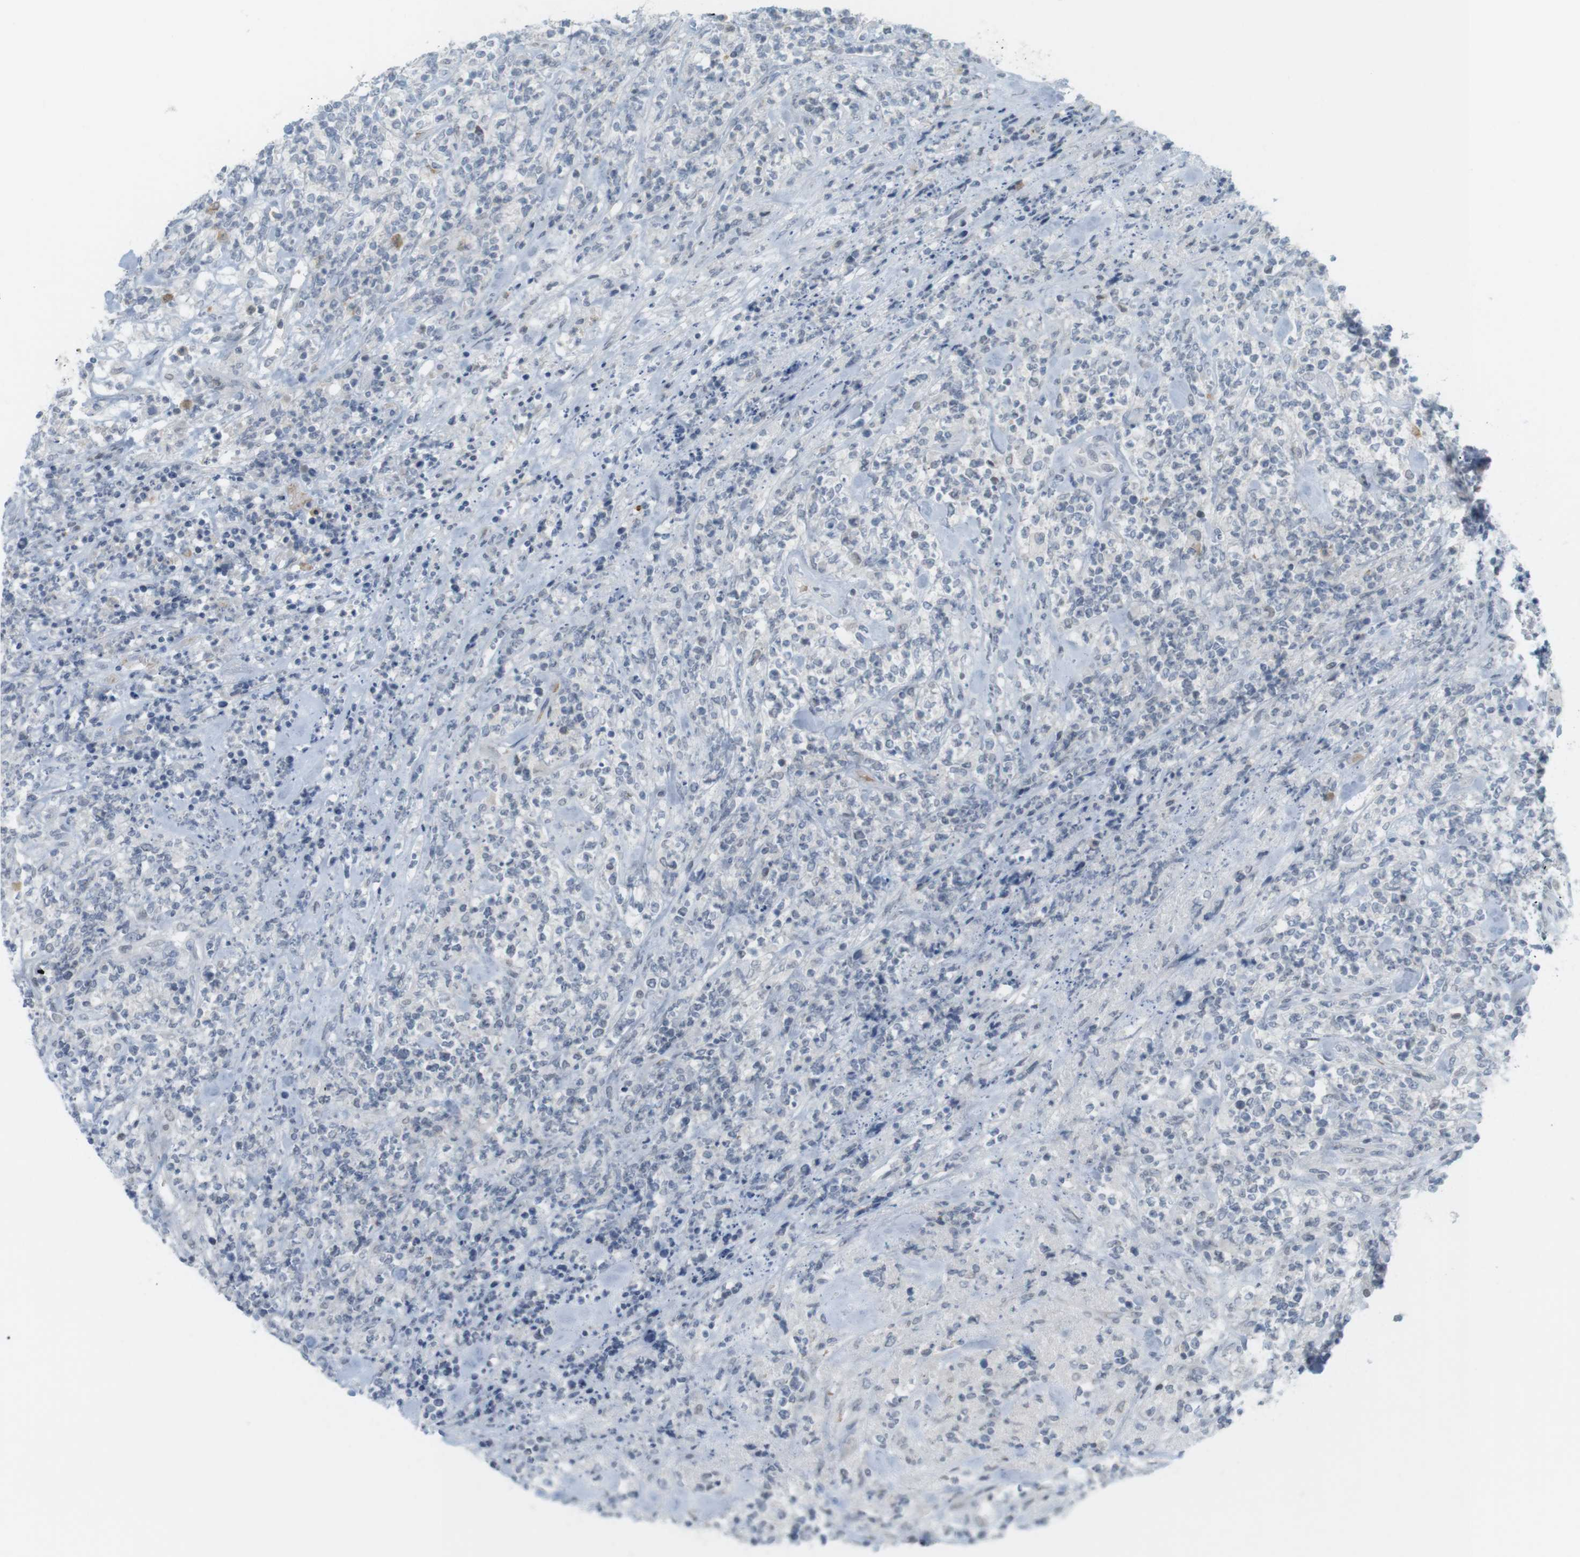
{"staining": {"intensity": "negative", "quantity": "none", "location": "none"}, "tissue": "lymphoma", "cell_type": "Tumor cells", "image_type": "cancer", "snomed": [{"axis": "morphology", "description": "Malignant lymphoma, non-Hodgkin's type, High grade"}, {"axis": "topography", "description": "Soft tissue"}], "caption": "Immunohistochemical staining of lymphoma reveals no significant expression in tumor cells. The staining was performed using DAB to visualize the protein expression in brown, while the nuclei were stained in blue with hematoxylin (Magnification: 20x).", "gene": "DMC1", "patient": {"sex": "male", "age": 18}}